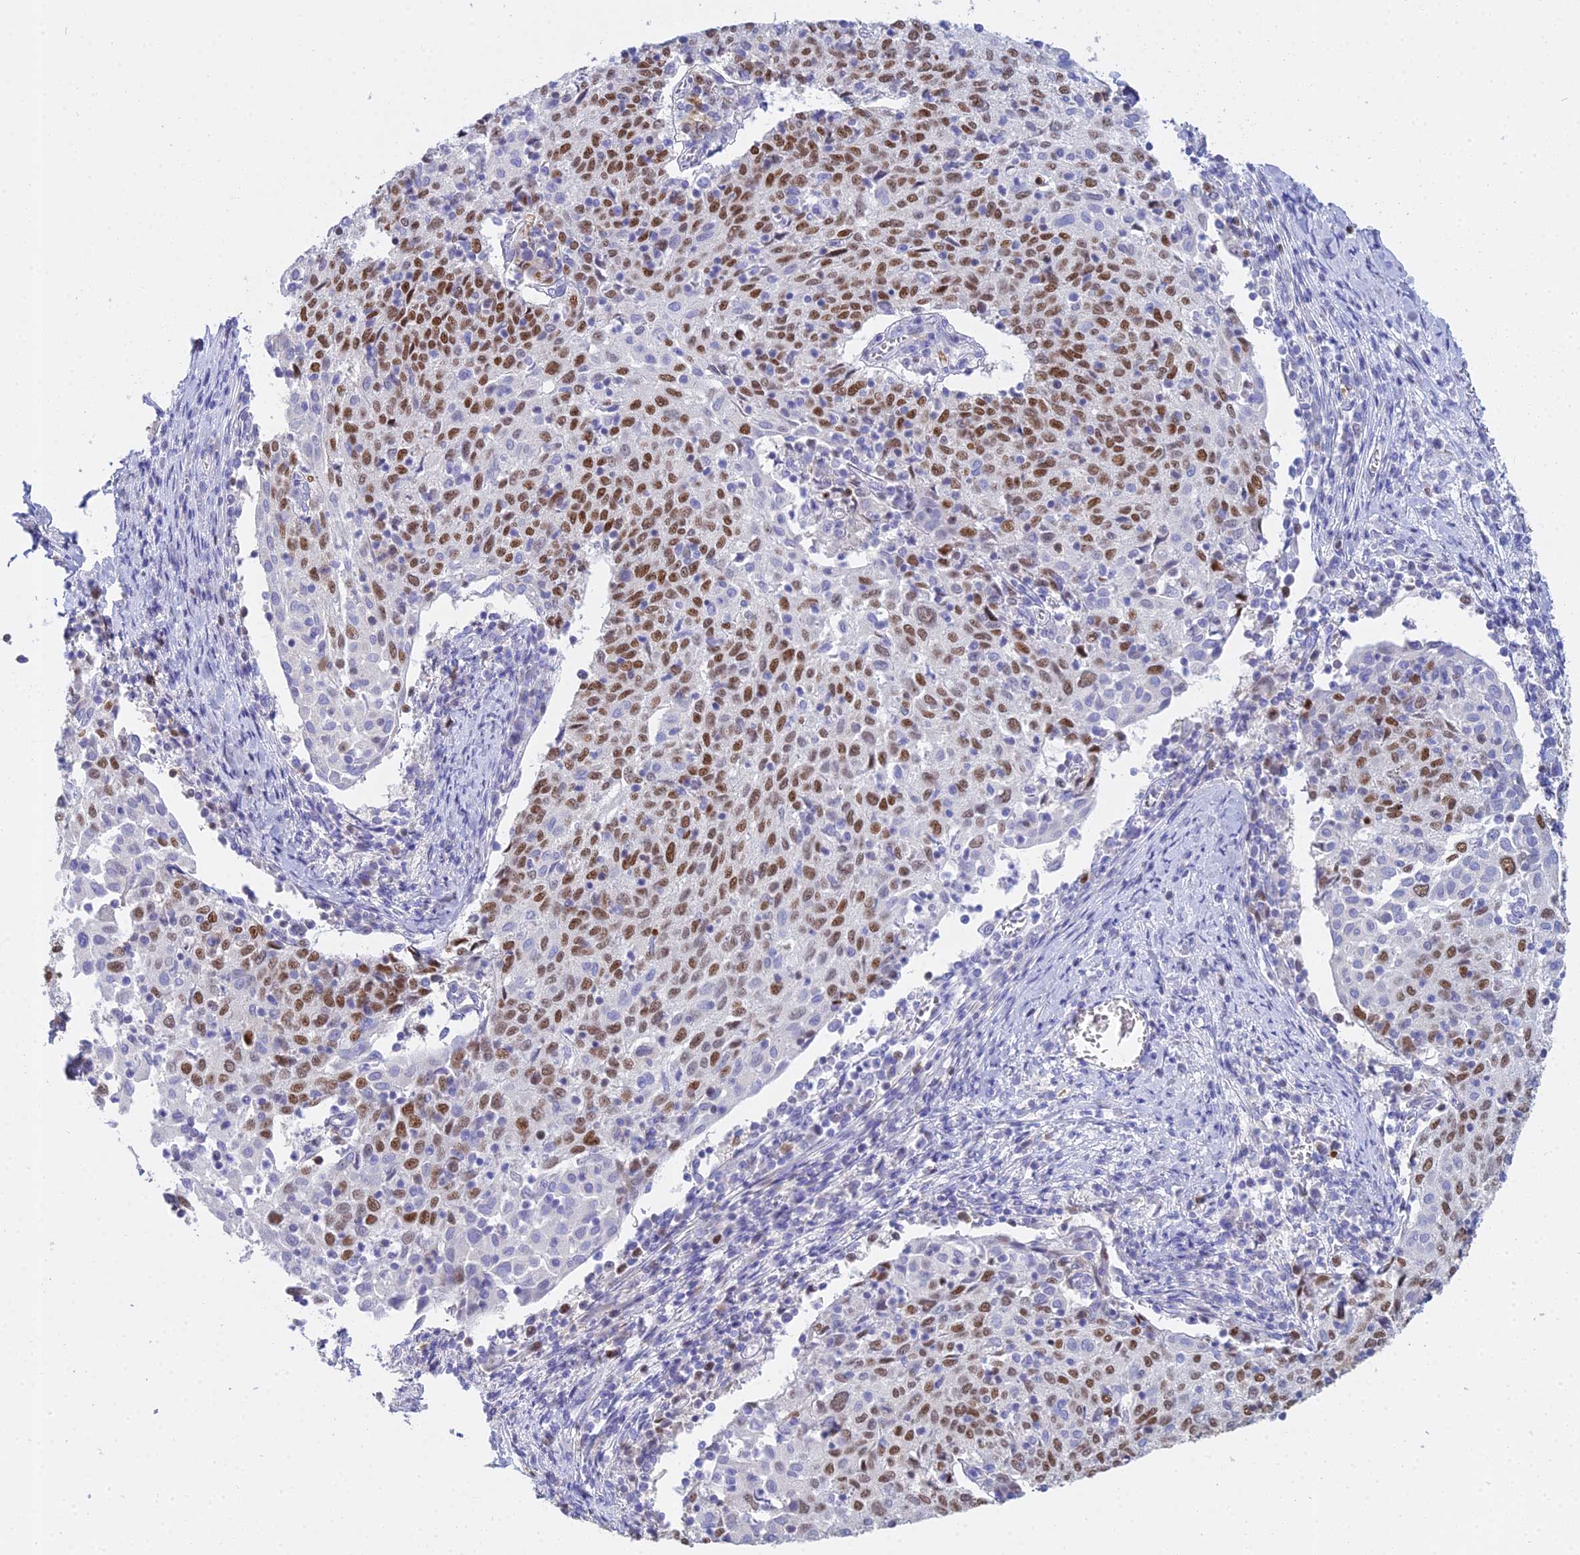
{"staining": {"intensity": "strong", "quantity": "25%-75%", "location": "nuclear"}, "tissue": "cervical cancer", "cell_type": "Tumor cells", "image_type": "cancer", "snomed": [{"axis": "morphology", "description": "Squamous cell carcinoma, NOS"}, {"axis": "topography", "description": "Cervix"}], "caption": "Strong nuclear protein expression is seen in approximately 25%-75% of tumor cells in cervical cancer.", "gene": "MCM2", "patient": {"sex": "female", "age": 52}}